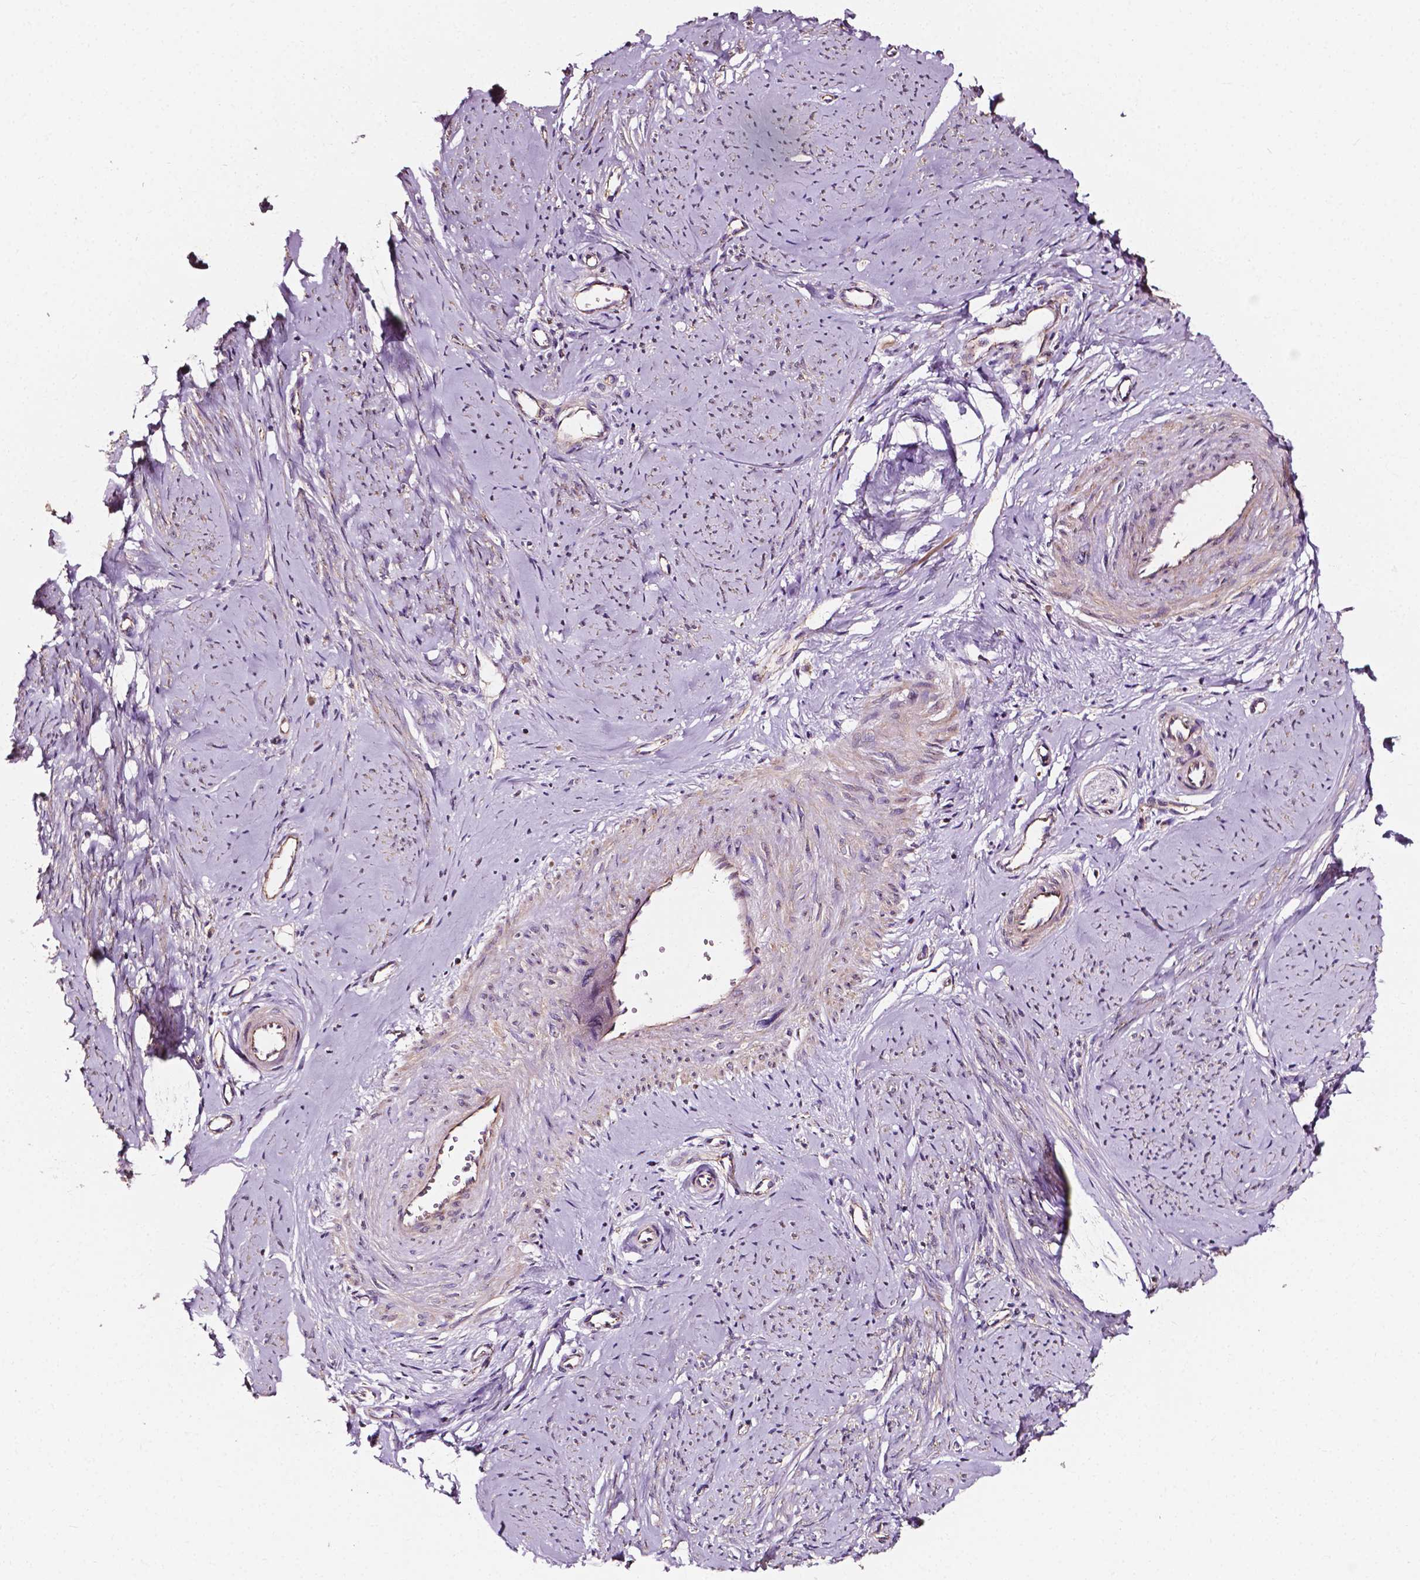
{"staining": {"intensity": "moderate", "quantity": "25%-75%", "location": "cytoplasmic/membranous"}, "tissue": "smooth muscle", "cell_type": "Smooth muscle cells", "image_type": "normal", "snomed": [{"axis": "morphology", "description": "Normal tissue, NOS"}, {"axis": "topography", "description": "Smooth muscle"}], "caption": "This is a micrograph of immunohistochemistry staining of benign smooth muscle, which shows moderate expression in the cytoplasmic/membranous of smooth muscle cells.", "gene": "ATG16L1", "patient": {"sex": "female", "age": 48}}